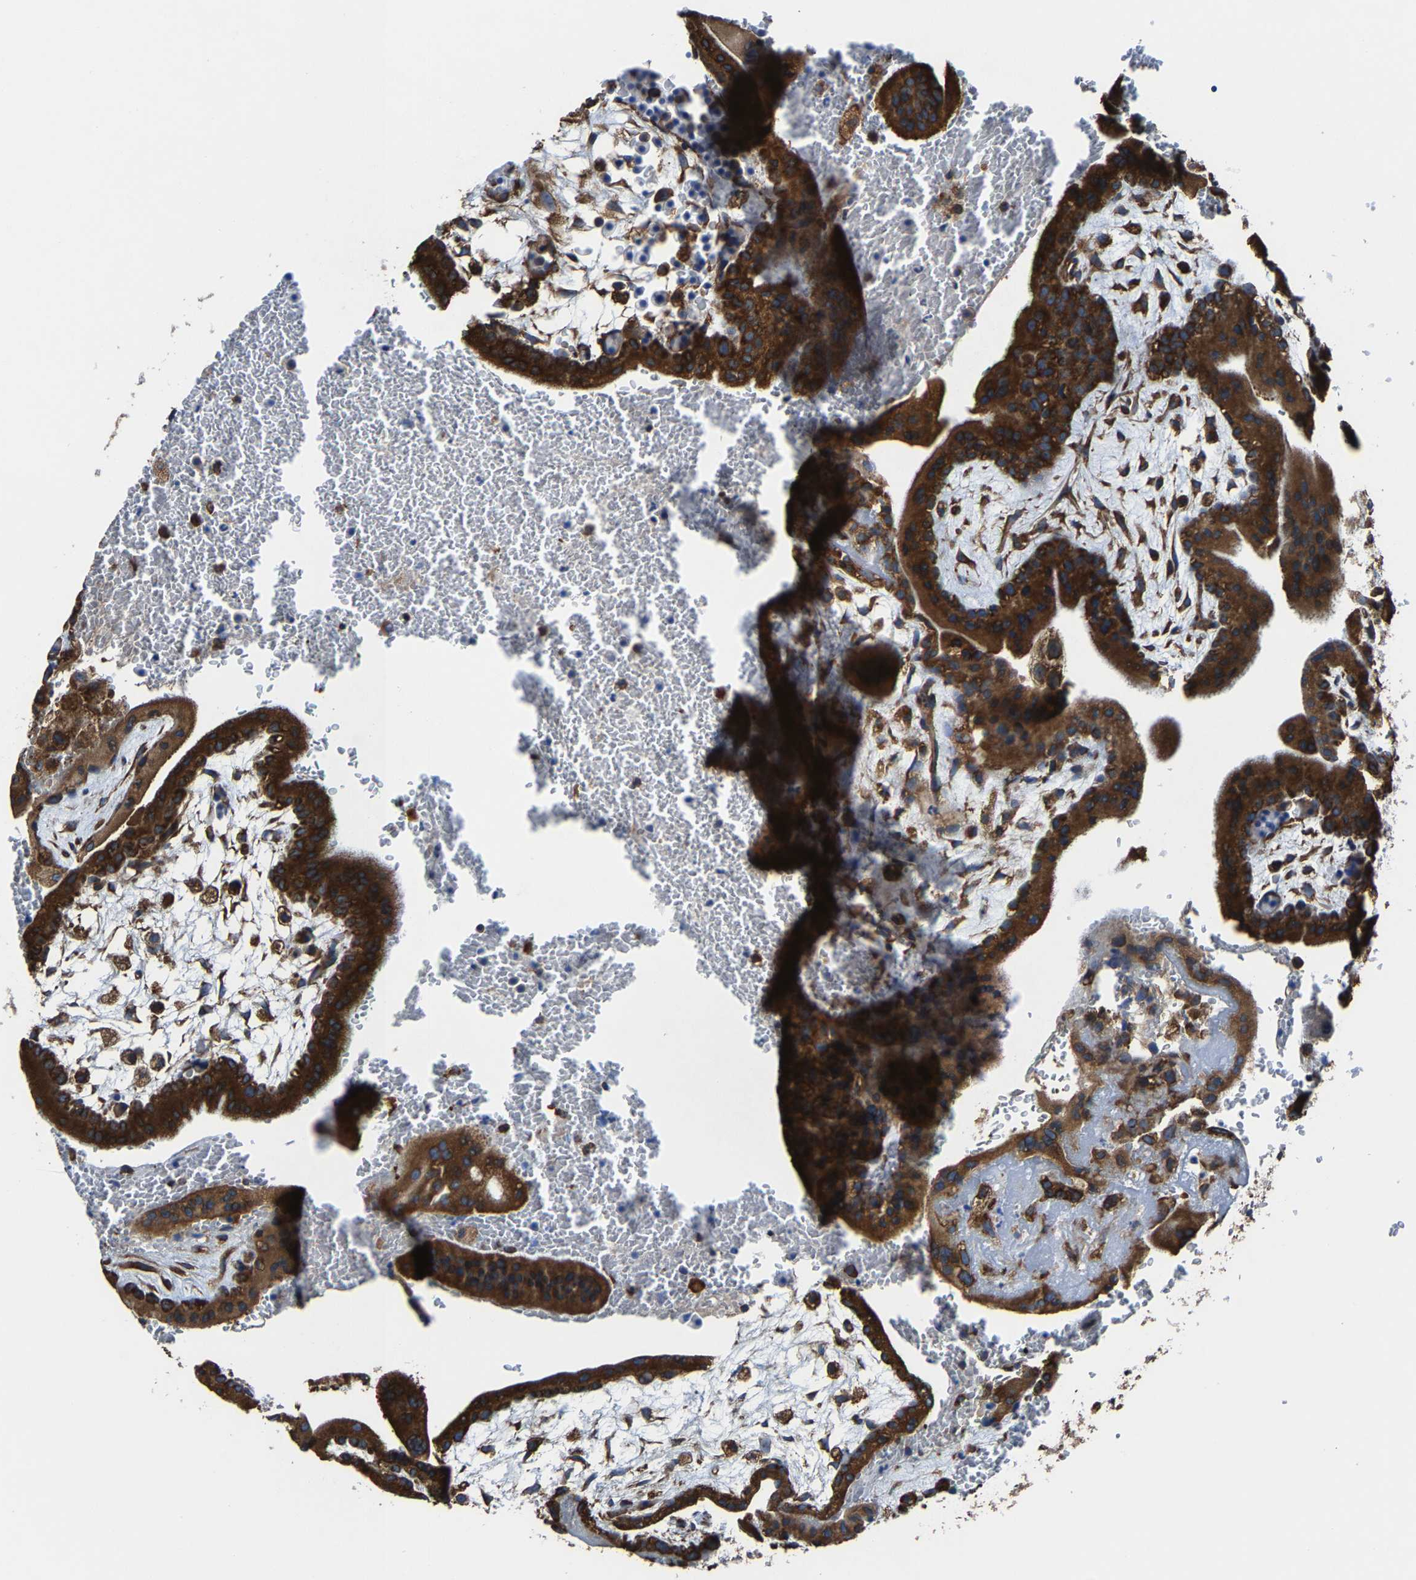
{"staining": {"intensity": "strong", "quantity": ">75%", "location": "cytoplasmic/membranous"}, "tissue": "placenta", "cell_type": "Decidual cells", "image_type": "normal", "snomed": [{"axis": "morphology", "description": "Normal tissue, NOS"}, {"axis": "topography", "description": "Placenta"}], "caption": "Strong cytoplasmic/membranous positivity is present in about >75% of decidual cells in normal placenta.", "gene": "G3BP2", "patient": {"sex": "female", "age": 35}}